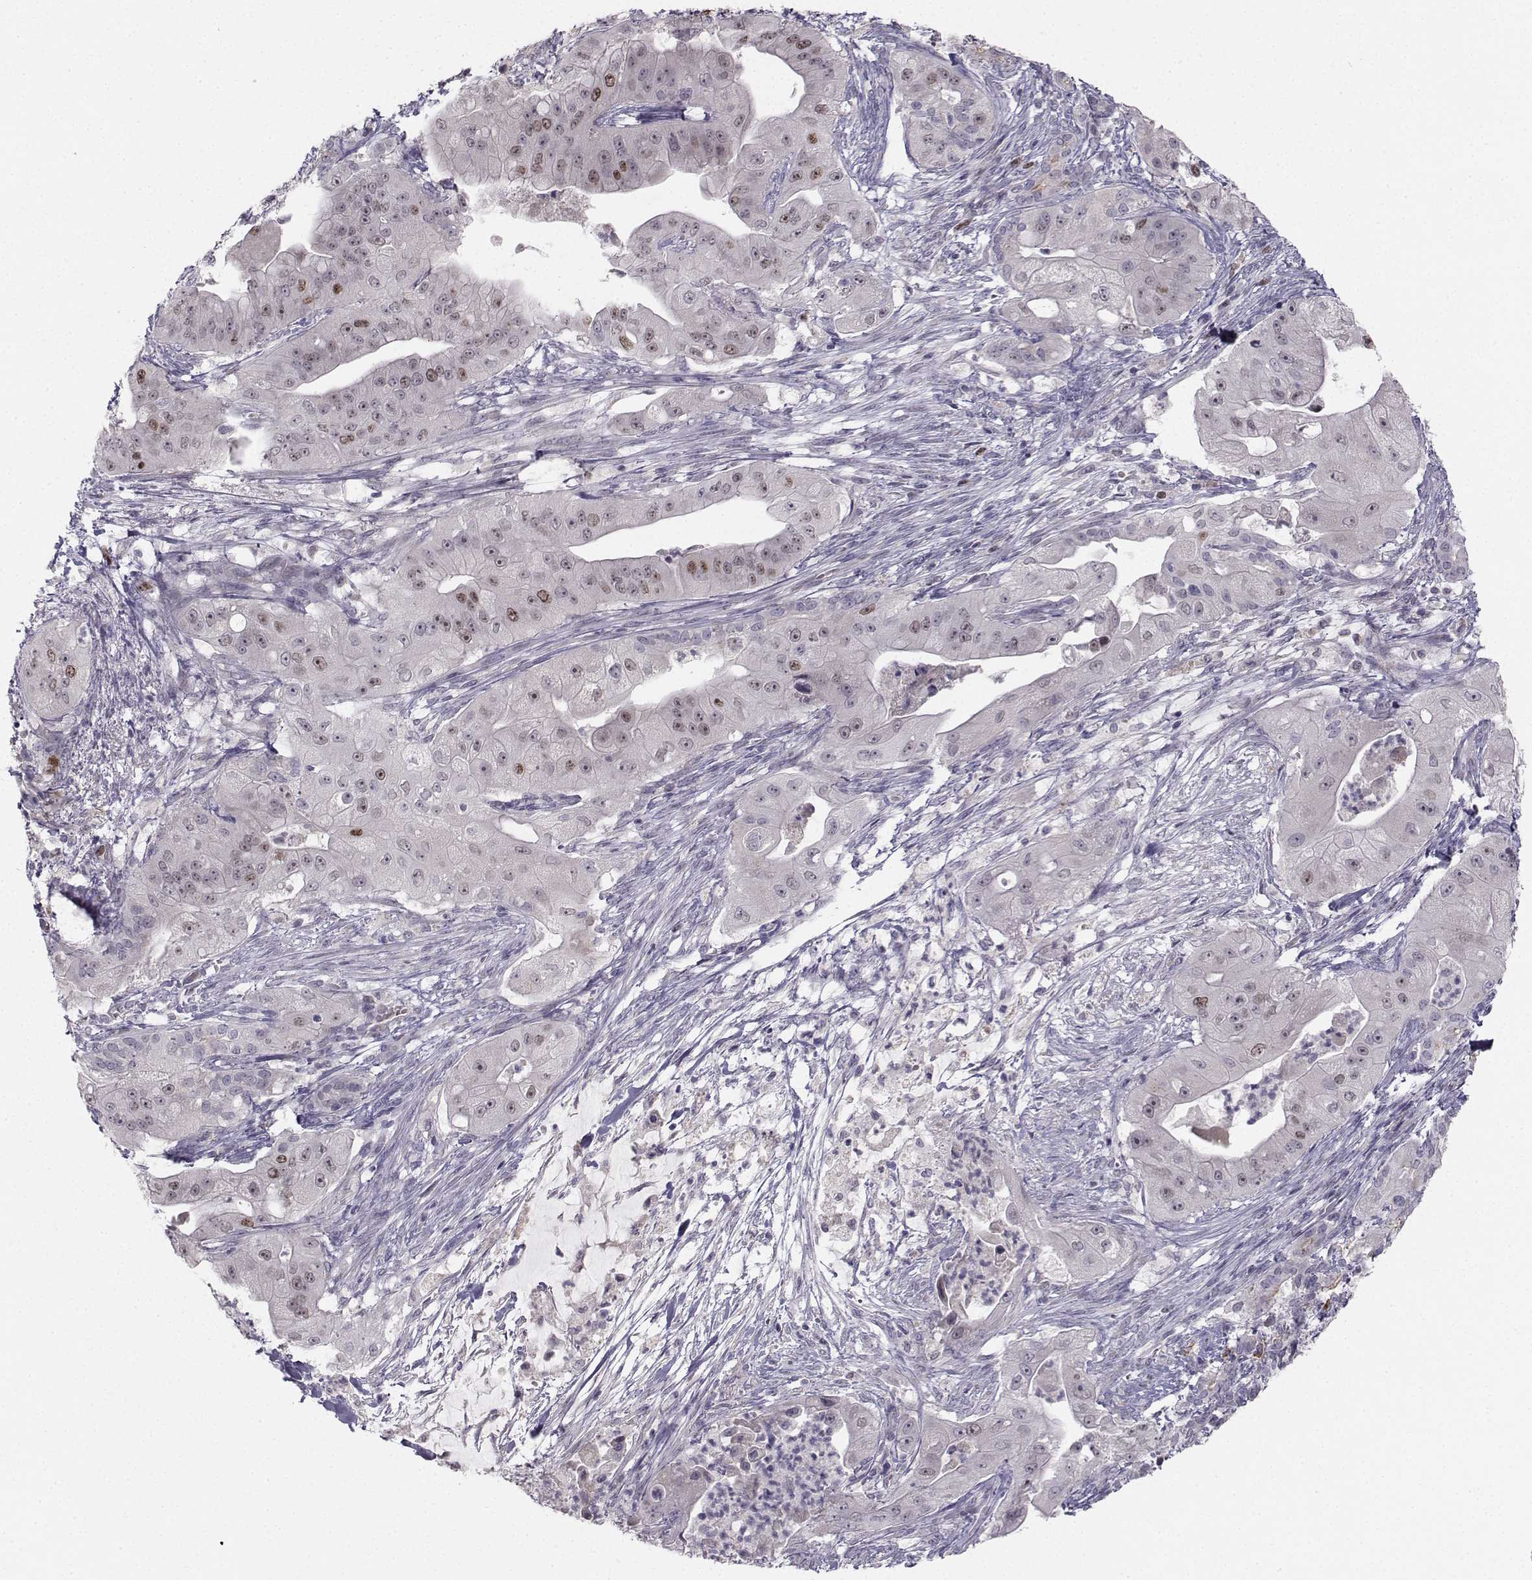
{"staining": {"intensity": "moderate", "quantity": "<25%", "location": "nuclear"}, "tissue": "pancreatic cancer", "cell_type": "Tumor cells", "image_type": "cancer", "snomed": [{"axis": "morphology", "description": "Normal tissue, NOS"}, {"axis": "morphology", "description": "Inflammation, NOS"}, {"axis": "morphology", "description": "Adenocarcinoma, NOS"}, {"axis": "topography", "description": "Pancreas"}], "caption": "Pancreatic cancer (adenocarcinoma) was stained to show a protein in brown. There is low levels of moderate nuclear expression in approximately <25% of tumor cells.", "gene": "LRP8", "patient": {"sex": "male", "age": 57}}